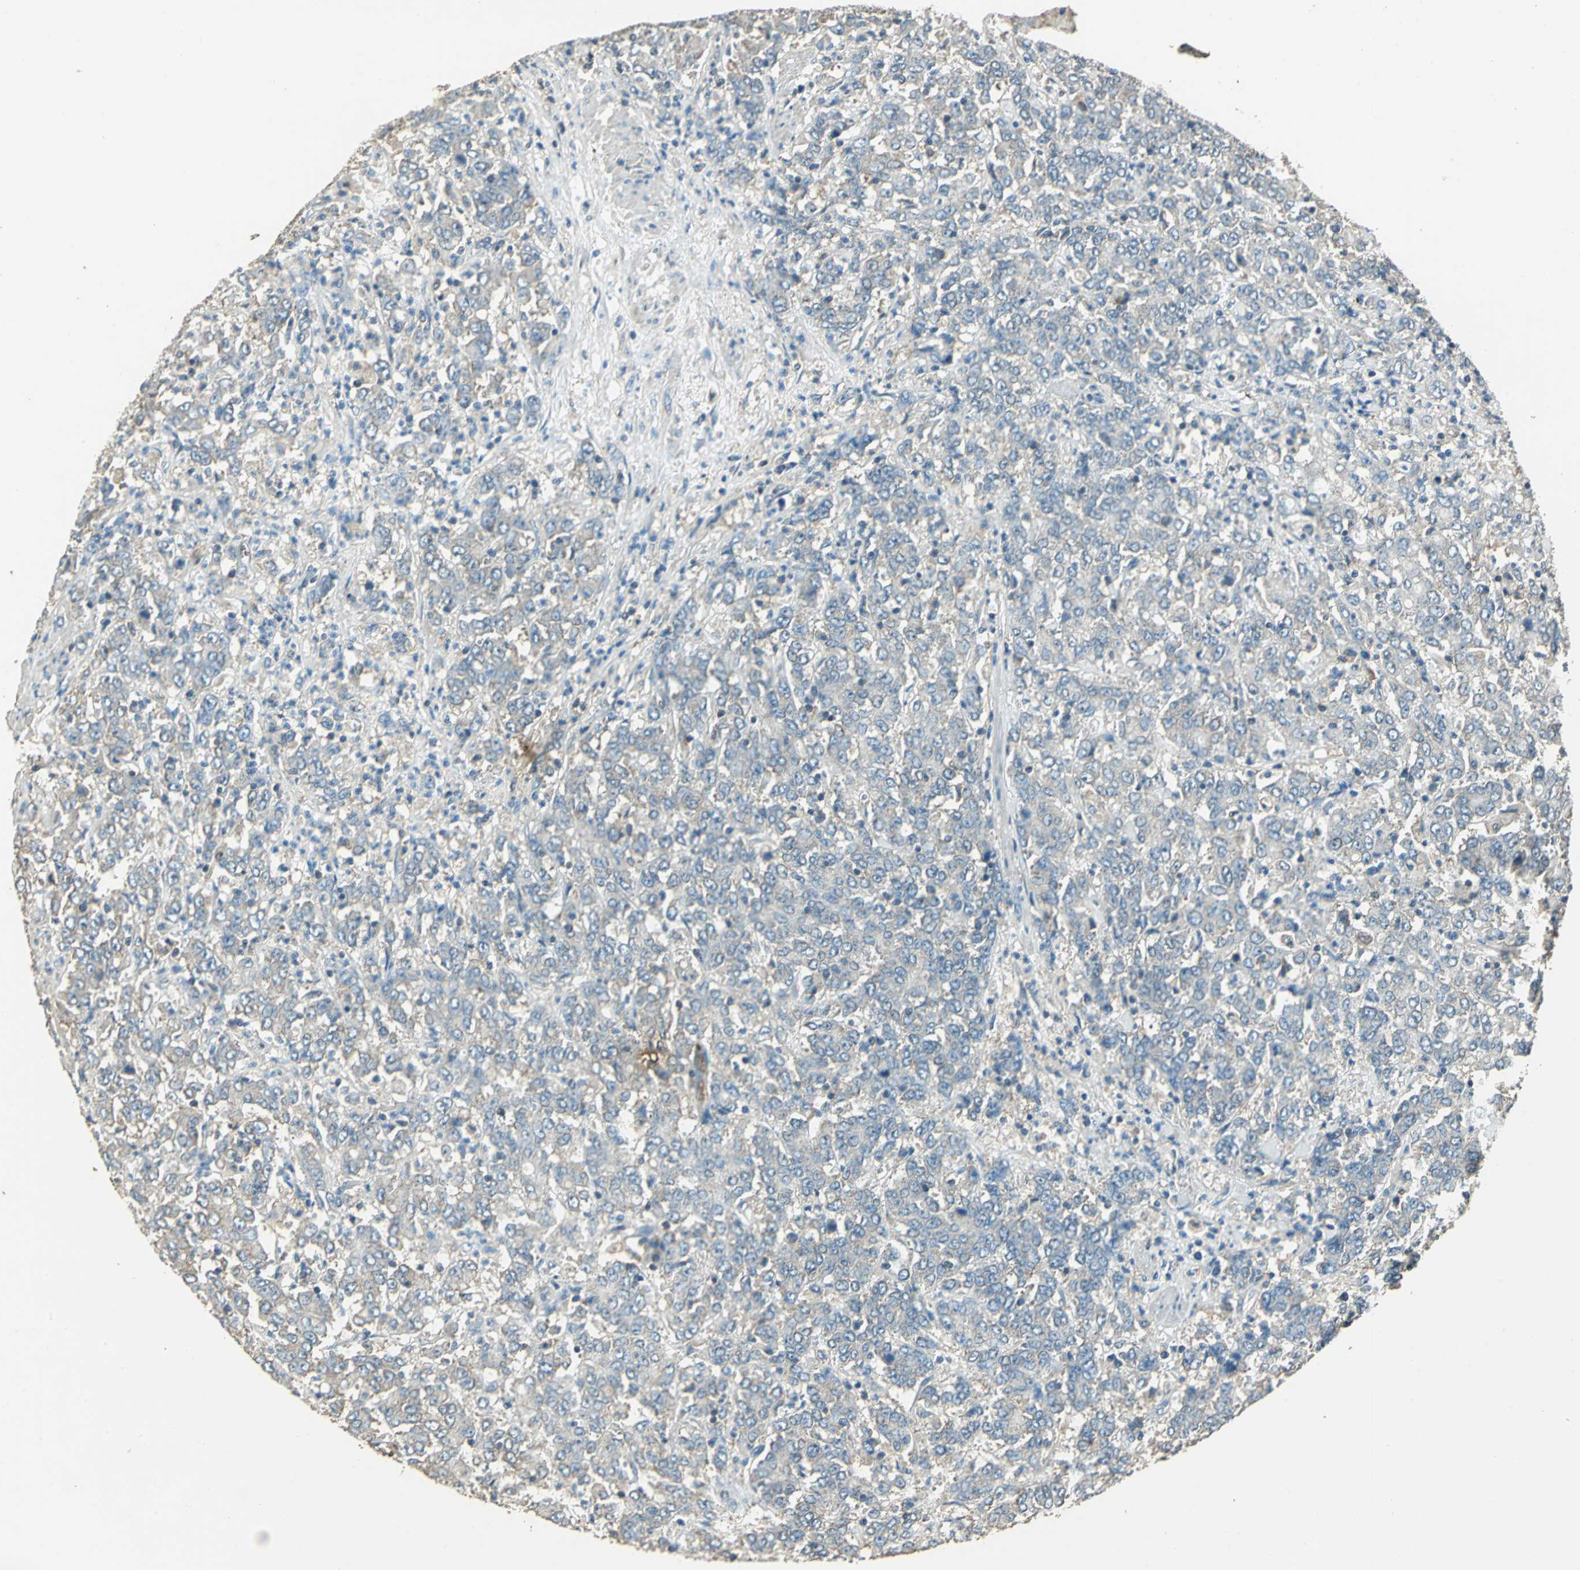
{"staining": {"intensity": "weak", "quantity": "<25%", "location": "cytoplasmic/membranous"}, "tissue": "stomach cancer", "cell_type": "Tumor cells", "image_type": "cancer", "snomed": [{"axis": "morphology", "description": "Adenocarcinoma, NOS"}, {"axis": "topography", "description": "Stomach, lower"}], "caption": "This is an IHC photomicrograph of stomach cancer (adenocarcinoma). There is no staining in tumor cells.", "gene": "TRAPPC2", "patient": {"sex": "female", "age": 71}}